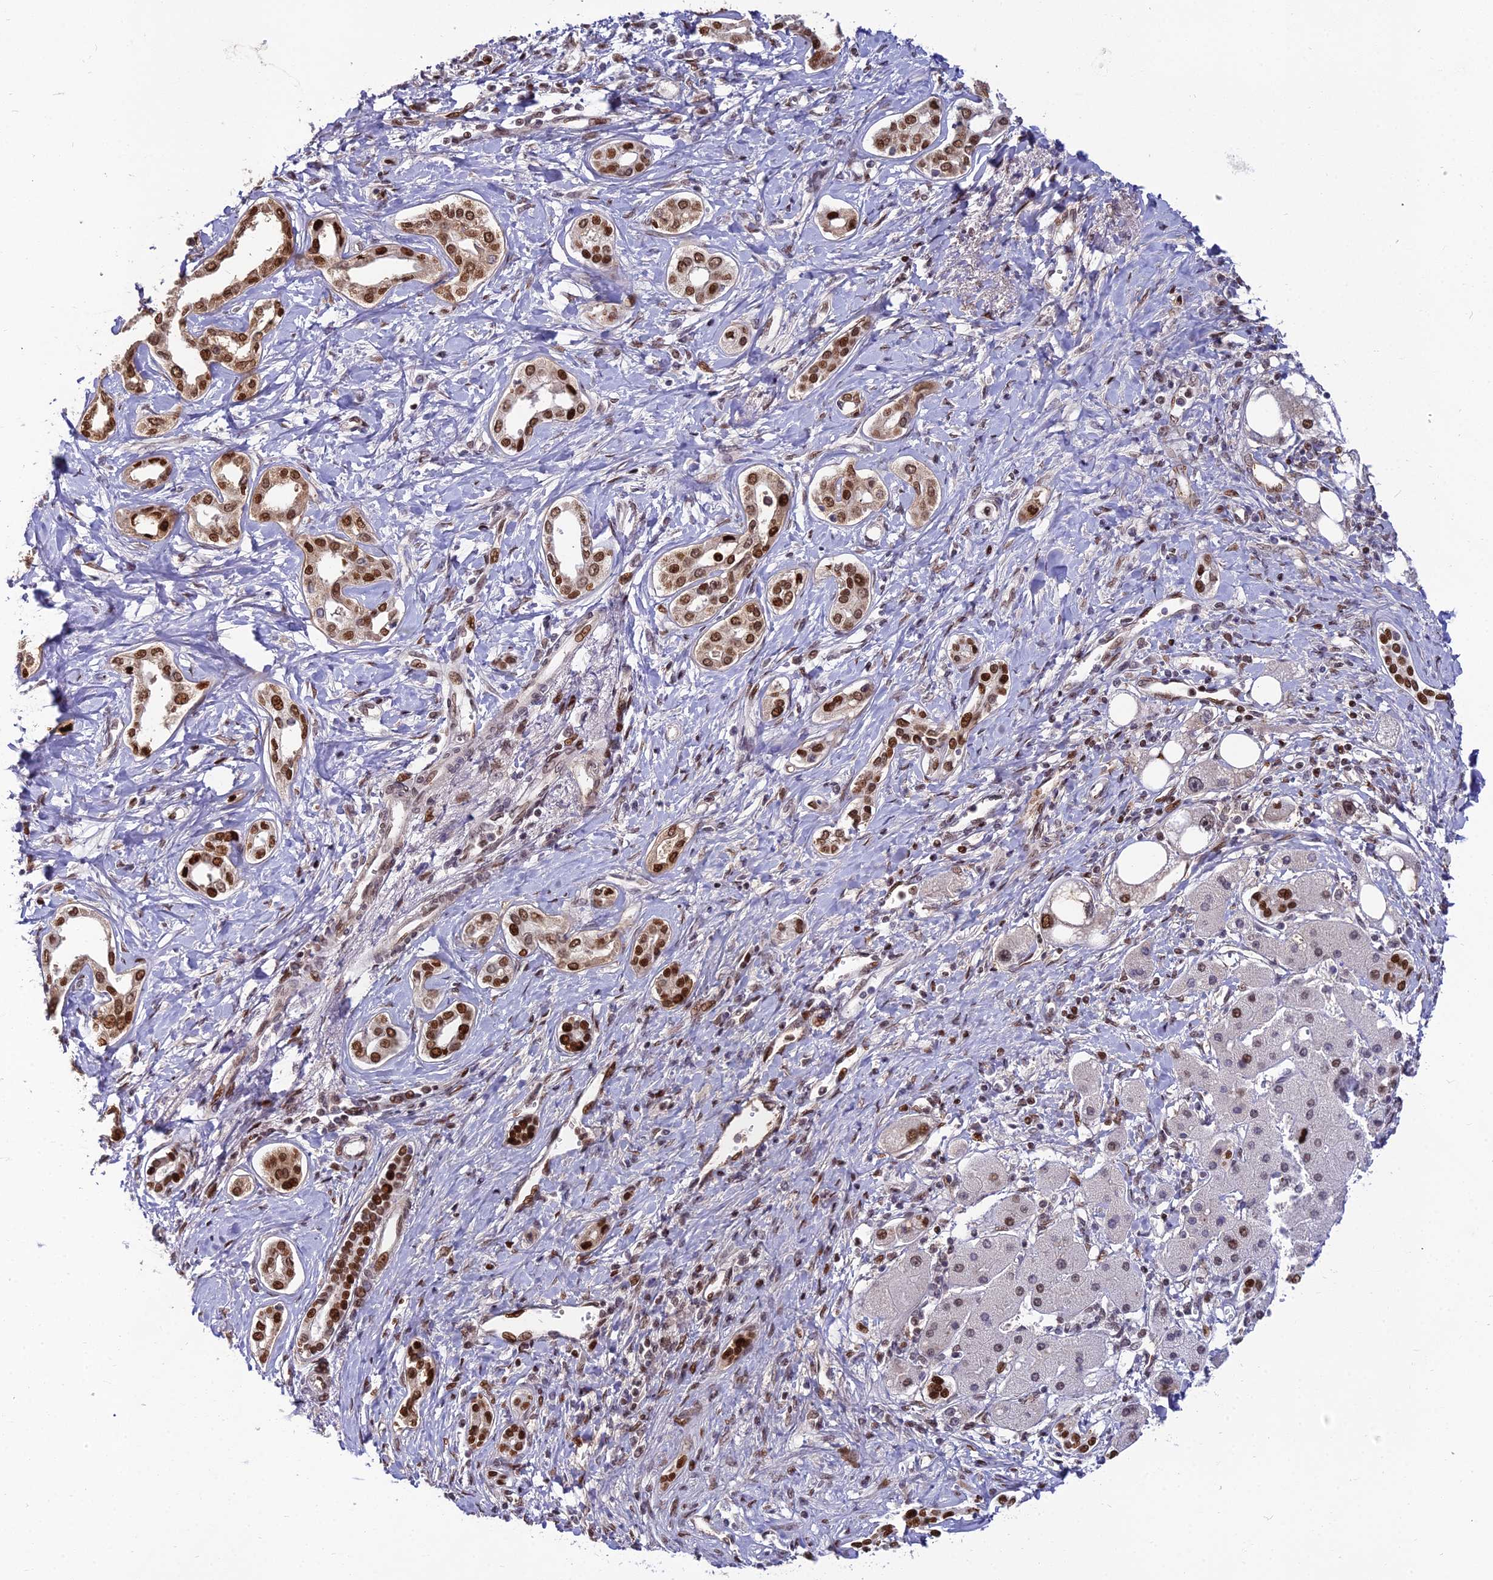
{"staining": {"intensity": "strong", "quantity": ">75%", "location": "nuclear"}, "tissue": "liver cancer", "cell_type": "Tumor cells", "image_type": "cancer", "snomed": [{"axis": "morphology", "description": "Cholangiocarcinoma"}, {"axis": "topography", "description": "Liver"}], "caption": "IHC image of human liver cancer stained for a protein (brown), which demonstrates high levels of strong nuclear positivity in about >75% of tumor cells.", "gene": "ZNF707", "patient": {"sex": "female", "age": 77}}